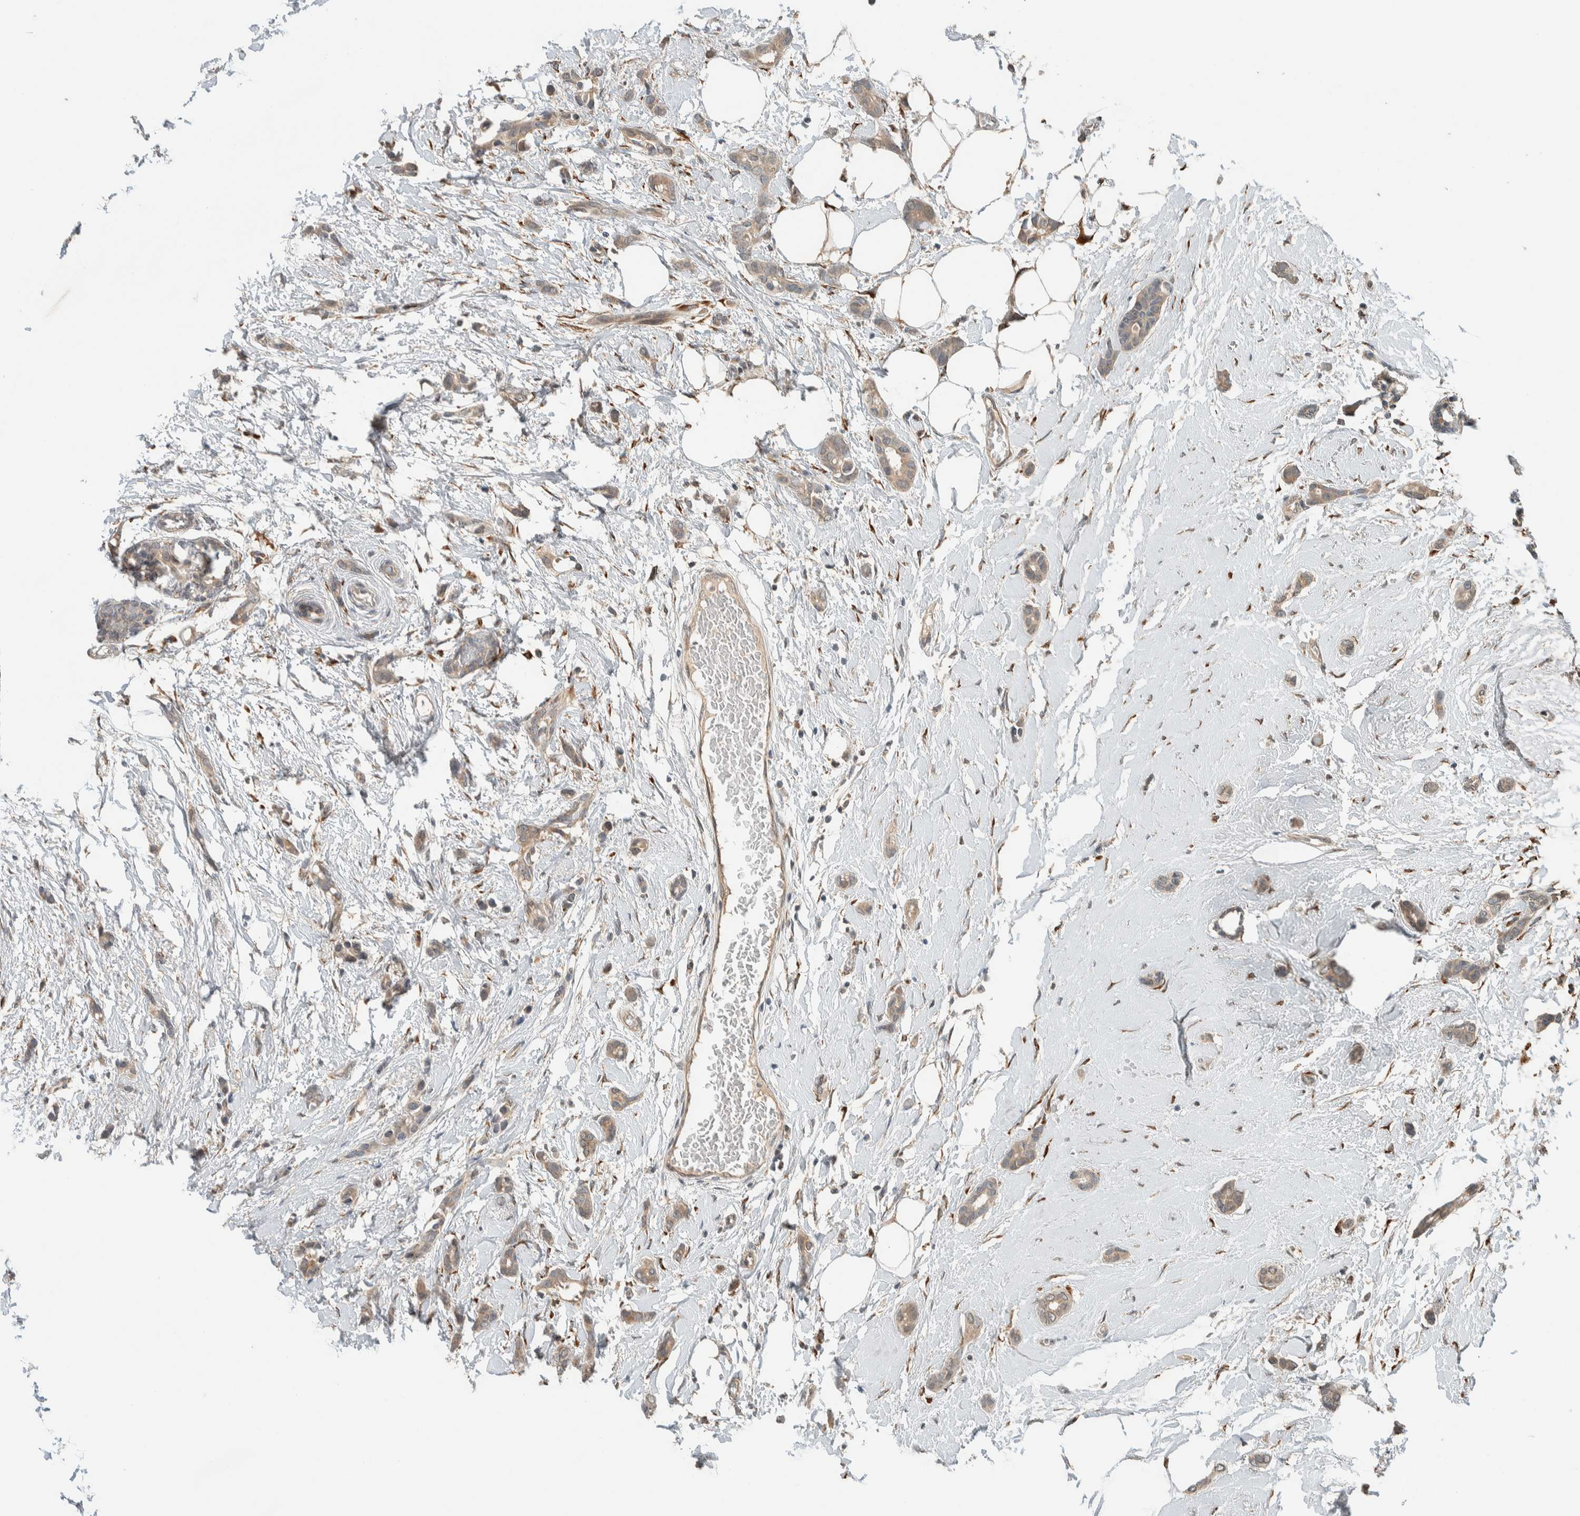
{"staining": {"intensity": "weak", "quantity": ">75%", "location": "cytoplasmic/membranous"}, "tissue": "breast cancer", "cell_type": "Tumor cells", "image_type": "cancer", "snomed": [{"axis": "morphology", "description": "Duct carcinoma"}, {"axis": "topography", "description": "Breast"}], "caption": "Immunohistochemical staining of human breast cancer displays low levels of weak cytoplasmic/membranous protein staining in about >75% of tumor cells. (DAB IHC with brightfield microscopy, high magnification).", "gene": "CTBP2", "patient": {"sex": "female", "age": 55}}